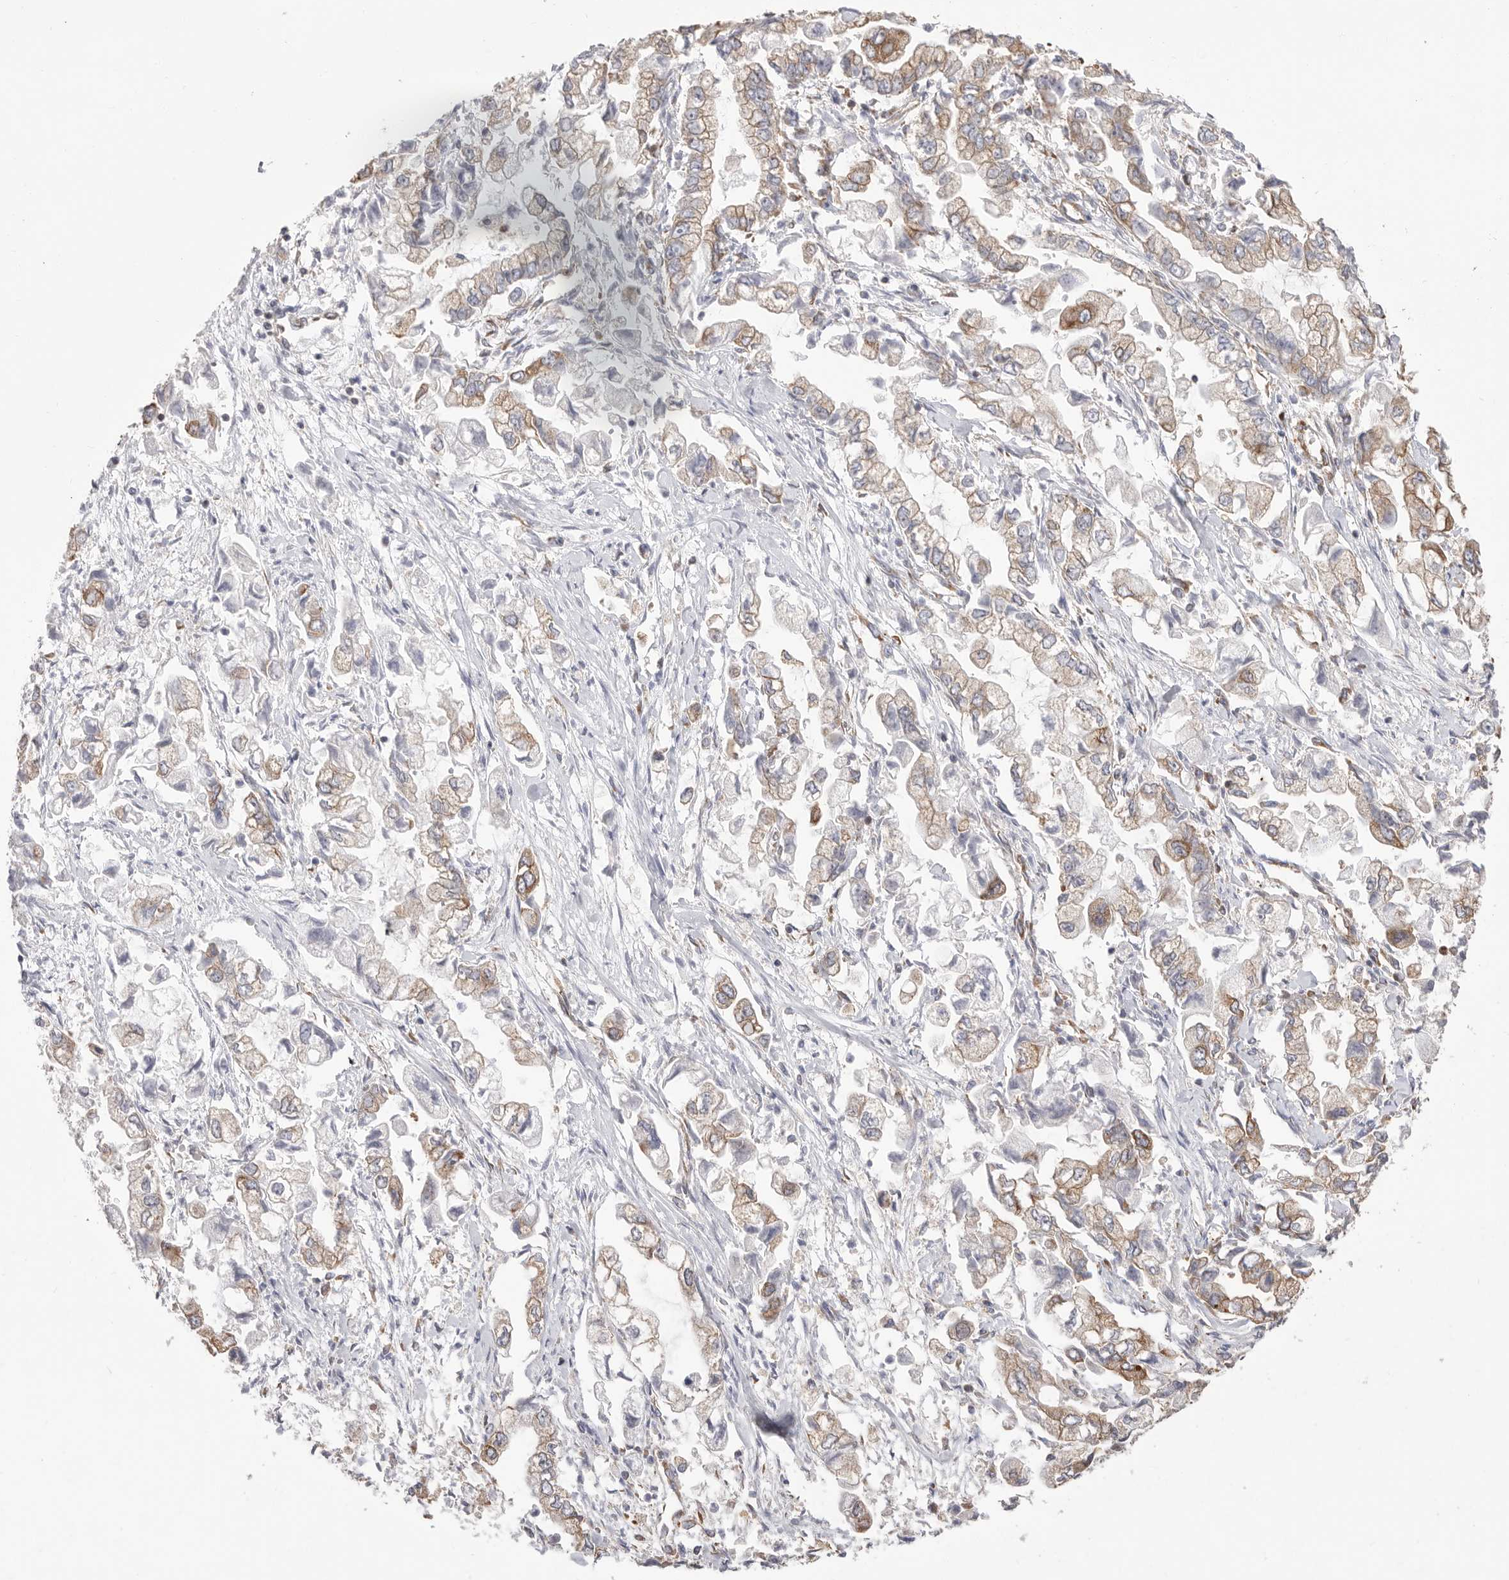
{"staining": {"intensity": "moderate", "quantity": "<25%", "location": "cytoplasmic/membranous"}, "tissue": "stomach cancer", "cell_type": "Tumor cells", "image_type": "cancer", "snomed": [{"axis": "morphology", "description": "Normal tissue, NOS"}, {"axis": "morphology", "description": "Adenocarcinoma, NOS"}, {"axis": "topography", "description": "Stomach"}], "caption": "About <25% of tumor cells in human stomach cancer exhibit moderate cytoplasmic/membranous protein expression as visualized by brown immunohistochemical staining.", "gene": "SERBP1", "patient": {"sex": "male", "age": 62}}